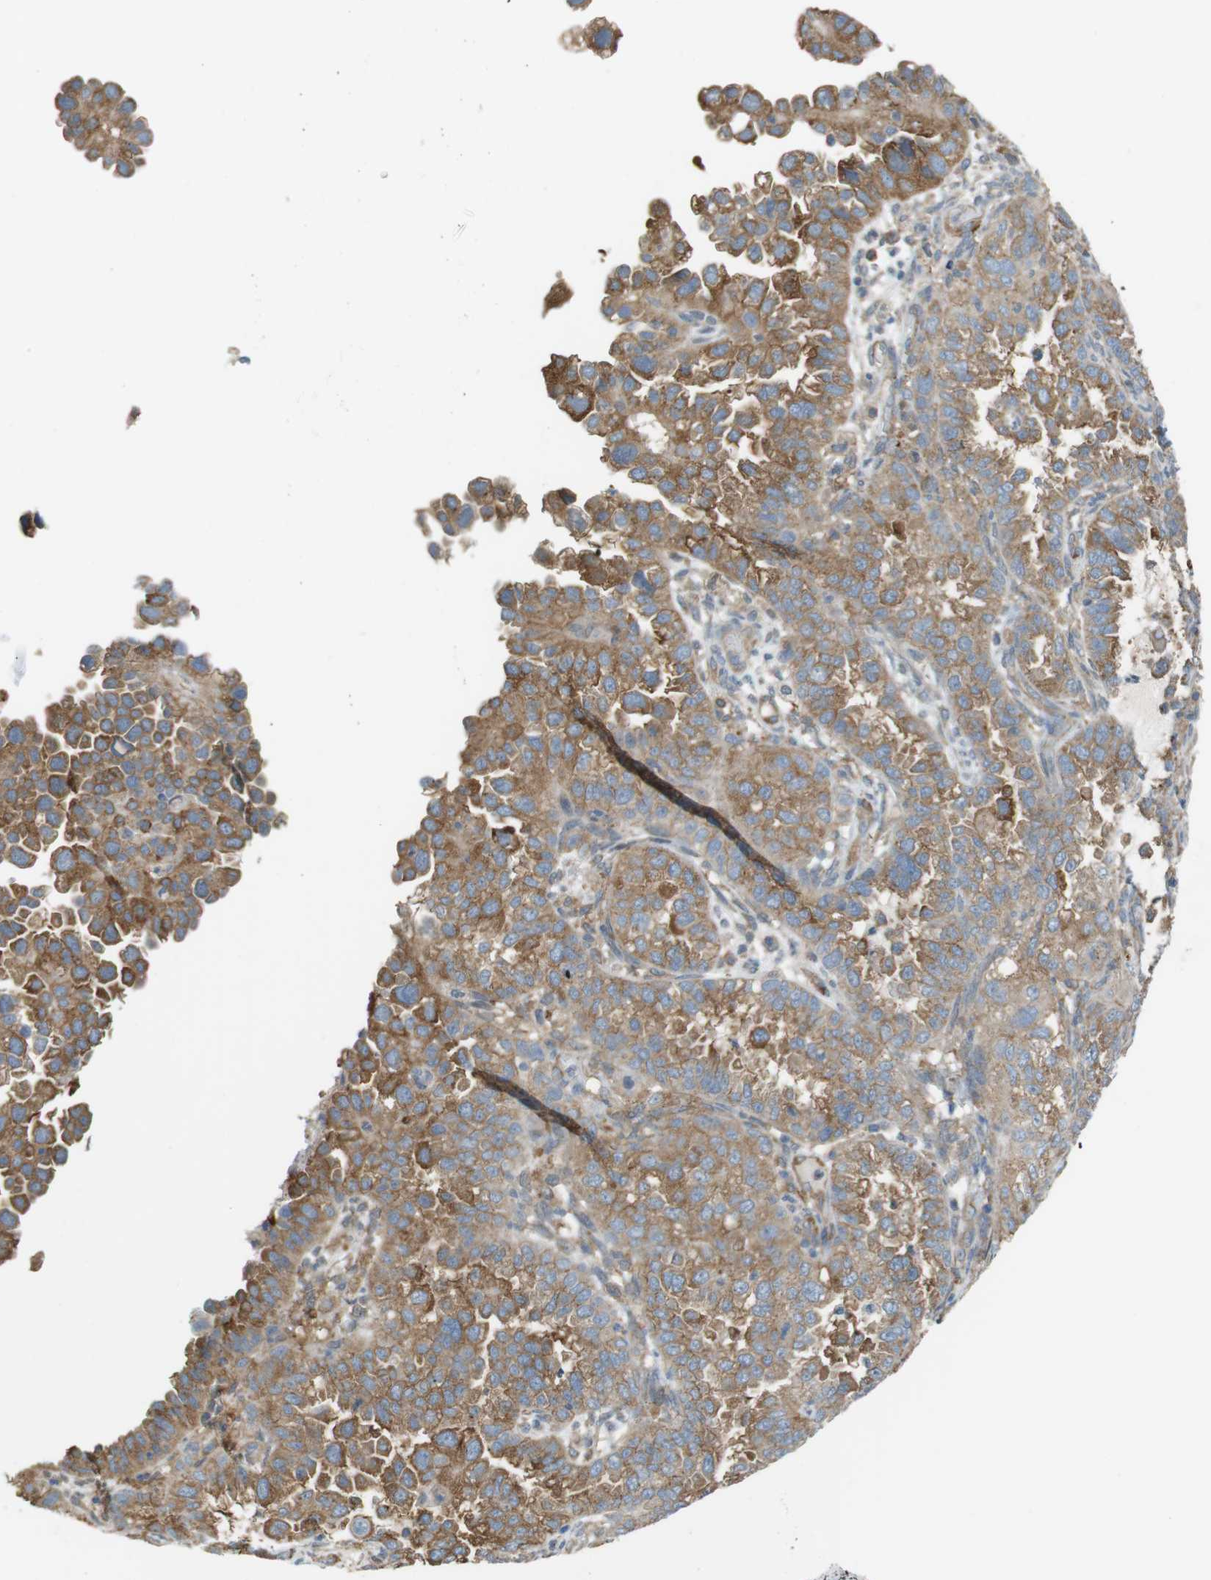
{"staining": {"intensity": "moderate", "quantity": ">75%", "location": "cytoplasmic/membranous"}, "tissue": "endometrial cancer", "cell_type": "Tumor cells", "image_type": "cancer", "snomed": [{"axis": "morphology", "description": "Adenocarcinoma, NOS"}, {"axis": "topography", "description": "Endometrium"}], "caption": "Endometrial cancer (adenocarcinoma) was stained to show a protein in brown. There is medium levels of moderate cytoplasmic/membranous staining in about >75% of tumor cells.", "gene": "PEPD", "patient": {"sex": "female", "age": 85}}